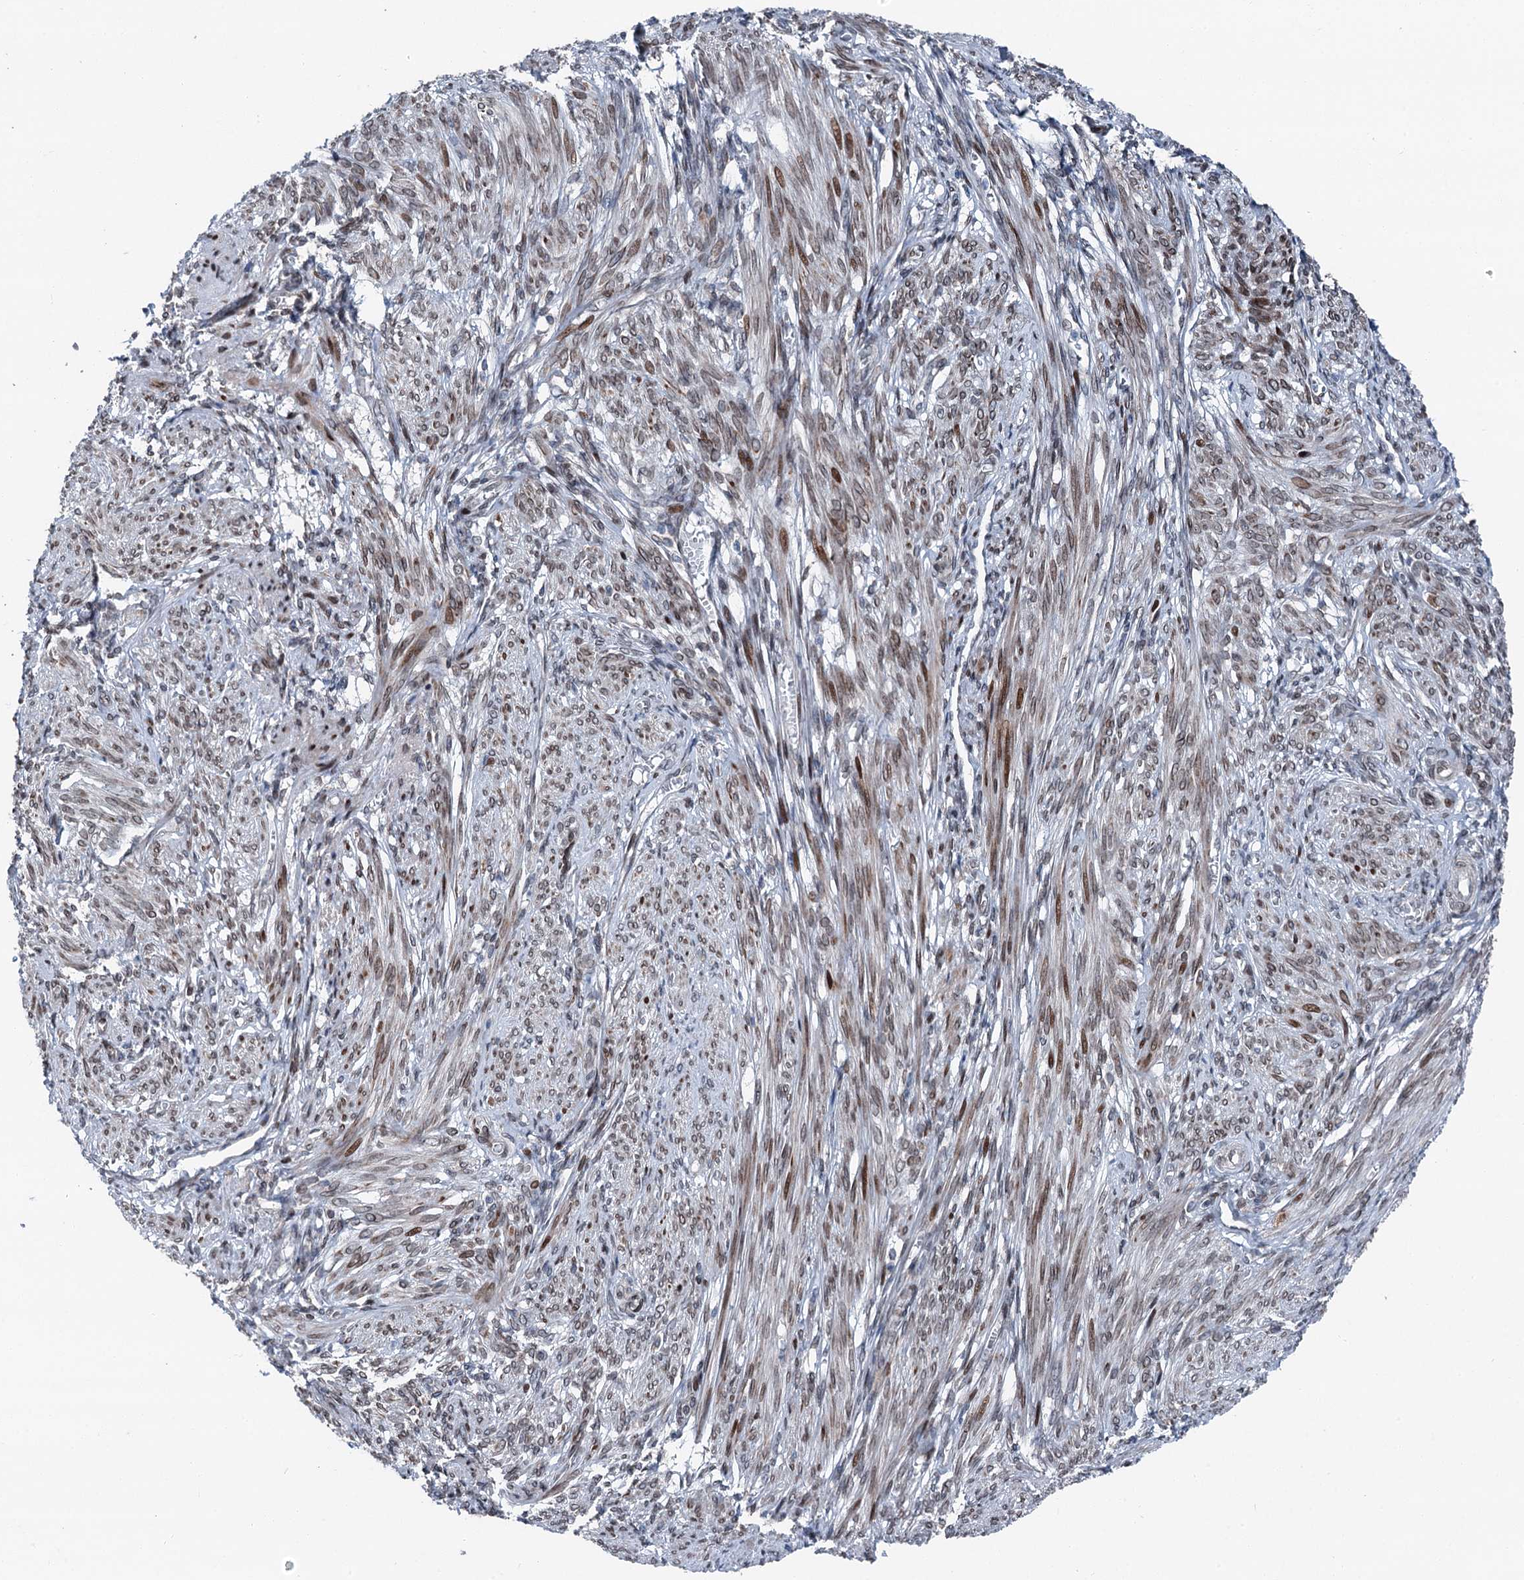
{"staining": {"intensity": "moderate", "quantity": "25%-75%", "location": "cytoplasmic/membranous,nuclear"}, "tissue": "smooth muscle", "cell_type": "Smooth muscle cells", "image_type": "normal", "snomed": [{"axis": "morphology", "description": "Normal tissue, NOS"}, {"axis": "topography", "description": "Smooth muscle"}], "caption": "A micrograph showing moderate cytoplasmic/membranous,nuclear expression in about 25%-75% of smooth muscle cells in normal smooth muscle, as visualized by brown immunohistochemical staining.", "gene": "MRPL14", "patient": {"sex": "female", "age": 39}}